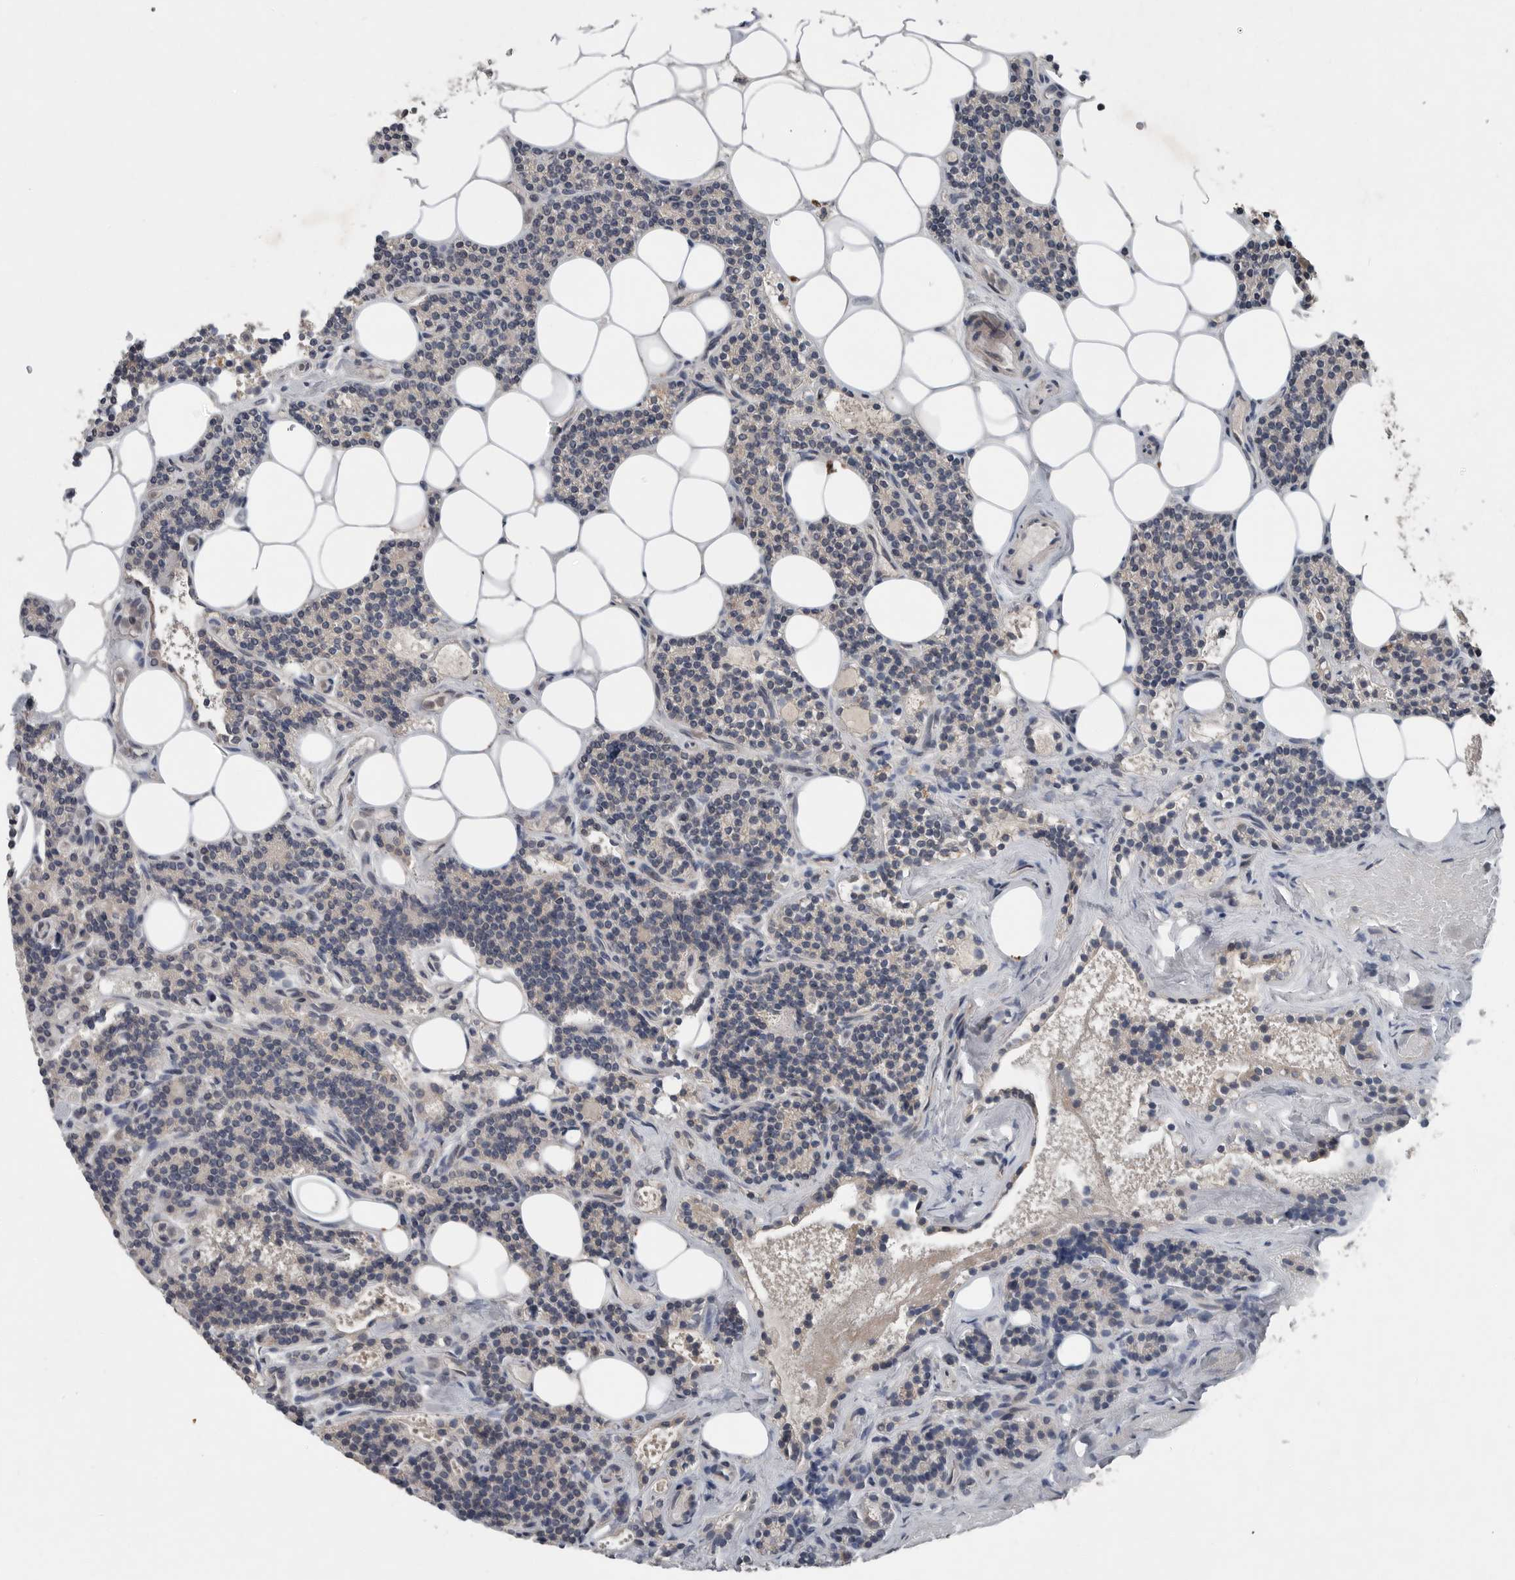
{"staining": {"intensity": "negative", "quantity": "none", "location": "none"}, "tissue": "parathyroid gland", "cell_type": "Glandular cells", "image_type": "normal", "snomed": [{"axis": "morphology", "description": "Normal tissue, NOS"}, {"axis": "topography", "description": "Parathyroid gland"}], "caption": "IHC image of normal parathyroid gland: parathyroid gland stained with DAB (3,3'-diaminobenzidine) exhibits no significant protein expression in glandular cells. Nuclei are stained in blue.", "gene": "SCP2", "patient": {"sex": "female", "age": 43}}